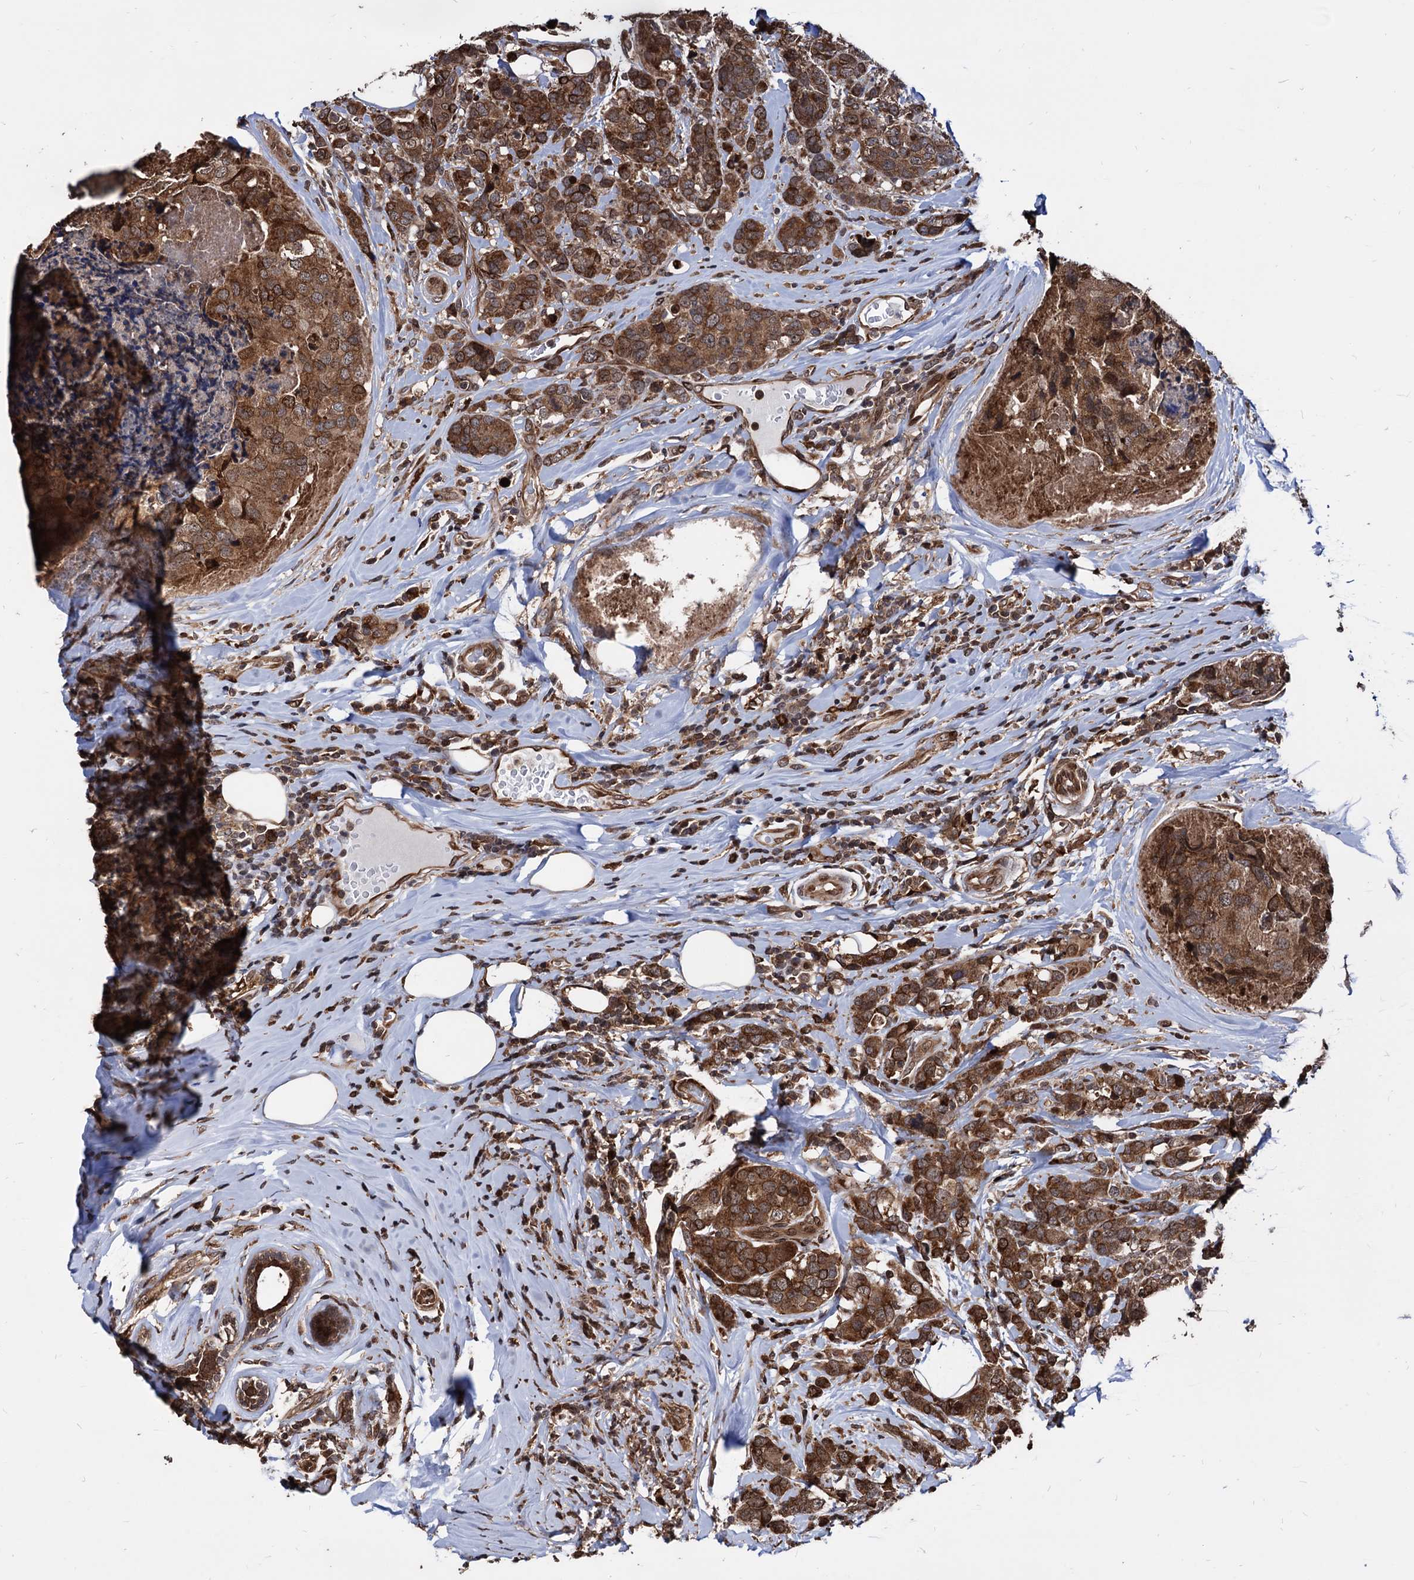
{"staining": {"intensity": "strong", "quantity": ">75%", "location": "cytoplasmic/membranous"}, "tissue": "breast cancer", "cell_type": "Tumor cells", "image_type": "cancer", "snomed": [{"axis": "morphology", "description": "Lobular carcinoma"}, {"axis": "topography", "description": "Breast"}], "caption": "DAB immunohistochemical staining of lobular carcinoma (breast) reveals strong cytoplasmic/membranous protein expression in about >75% of tumor cells.", "gene": "ANKRD12", "patient": {"sex": "female", "age": 59}}